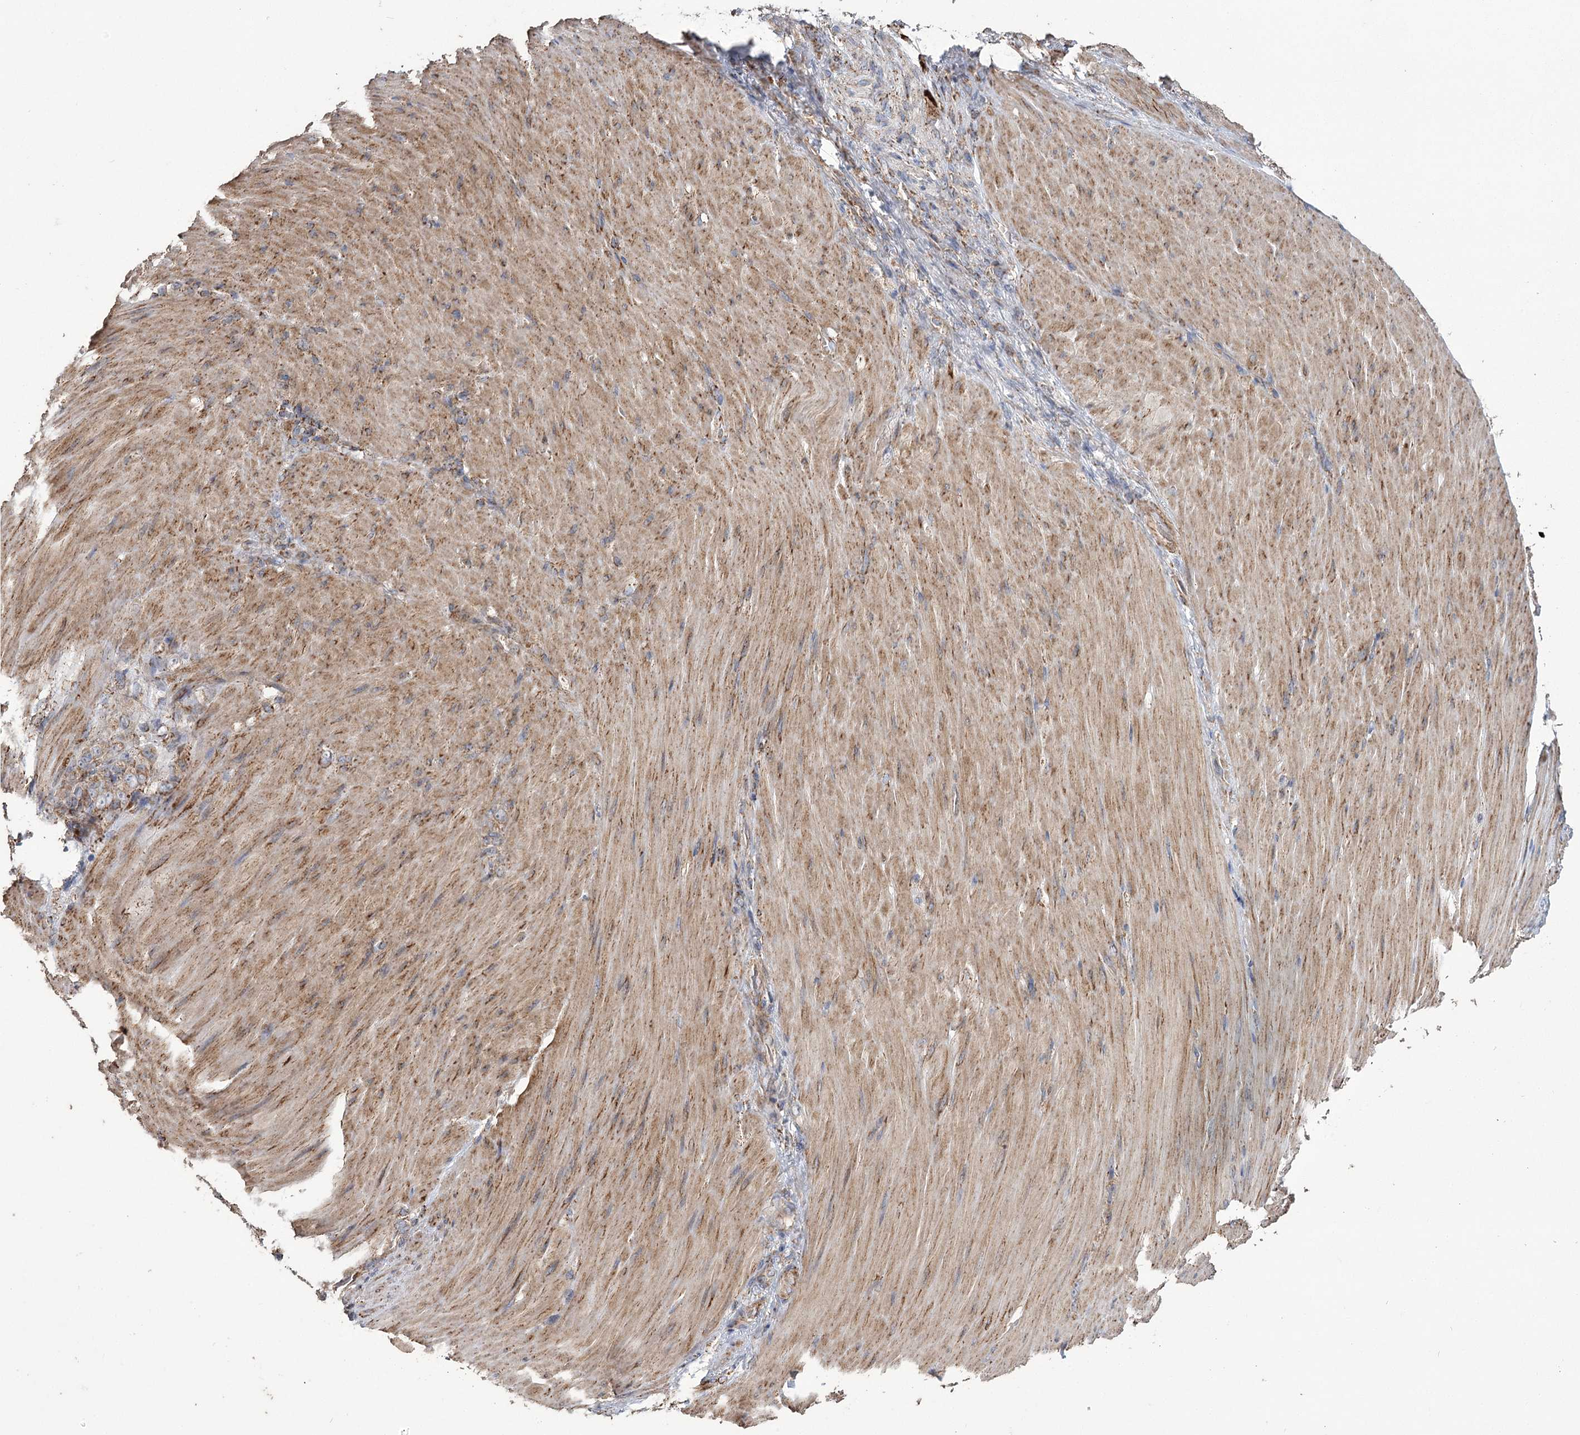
{"staining": {"intensity": "moderate", "quantity": ">75%", "location": "cytoplasmic/membranous"}, "tissue": "stomach cancer", "cell_type": "Tumor cells", "image_type": "cancer", "snomed": [{"axis": "morphology", "description": "Normal tissue, NOS"}, {"axis": "morphology", "description": "Adenocarcinoma, NOS"}, {"axis": "topography", "description": "Stomach"}], "caption": "About >75% of tumor cells in human stomach cancer (adenocarcinoma) reveal moderate cytoplasmic/membranous protein expression as visualized by brown immunohistochemical staining.", "gene": "RANBP3L", "patient": {"sex": "male", "age": 82}}